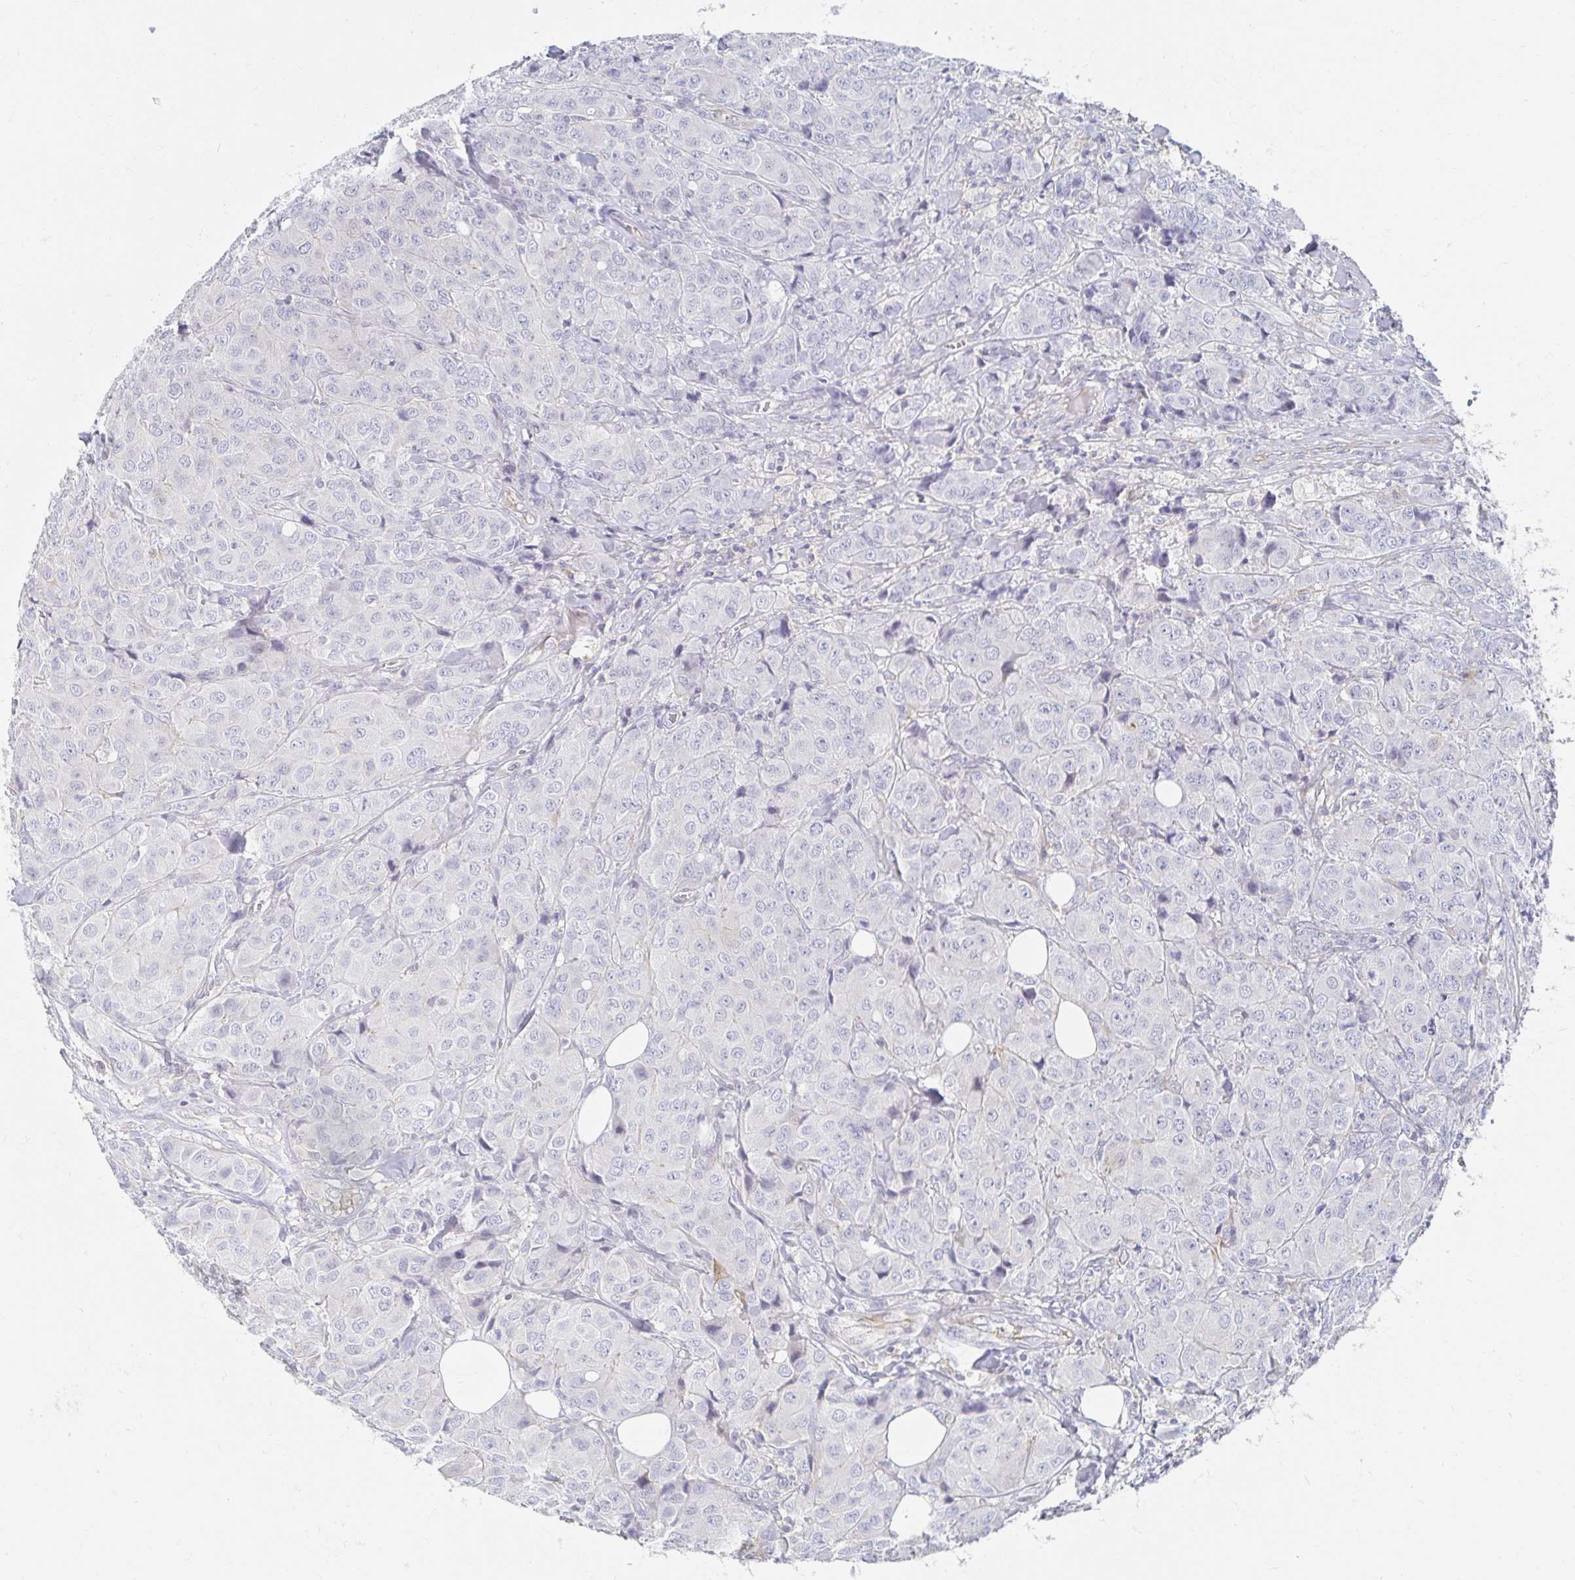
{"staining": {"intensity": "negative", "quantity": "none", "location": "none"}, "tissue": "breast cancer", "cell_type": "Tumor cells", "image_type": "cancer", "snomed": [{"axis": "morphology", "description": "Duct carcinoma"}, {"axis": "topography", "description": "Breast"}], "caption": "Human breast cancer (invasive ductal carcinoma) stained for a protein using IHC exhibits no staining in tumor cells.", "gene": "MYLK2", "patient": {"sex": "female", "age": 43}}